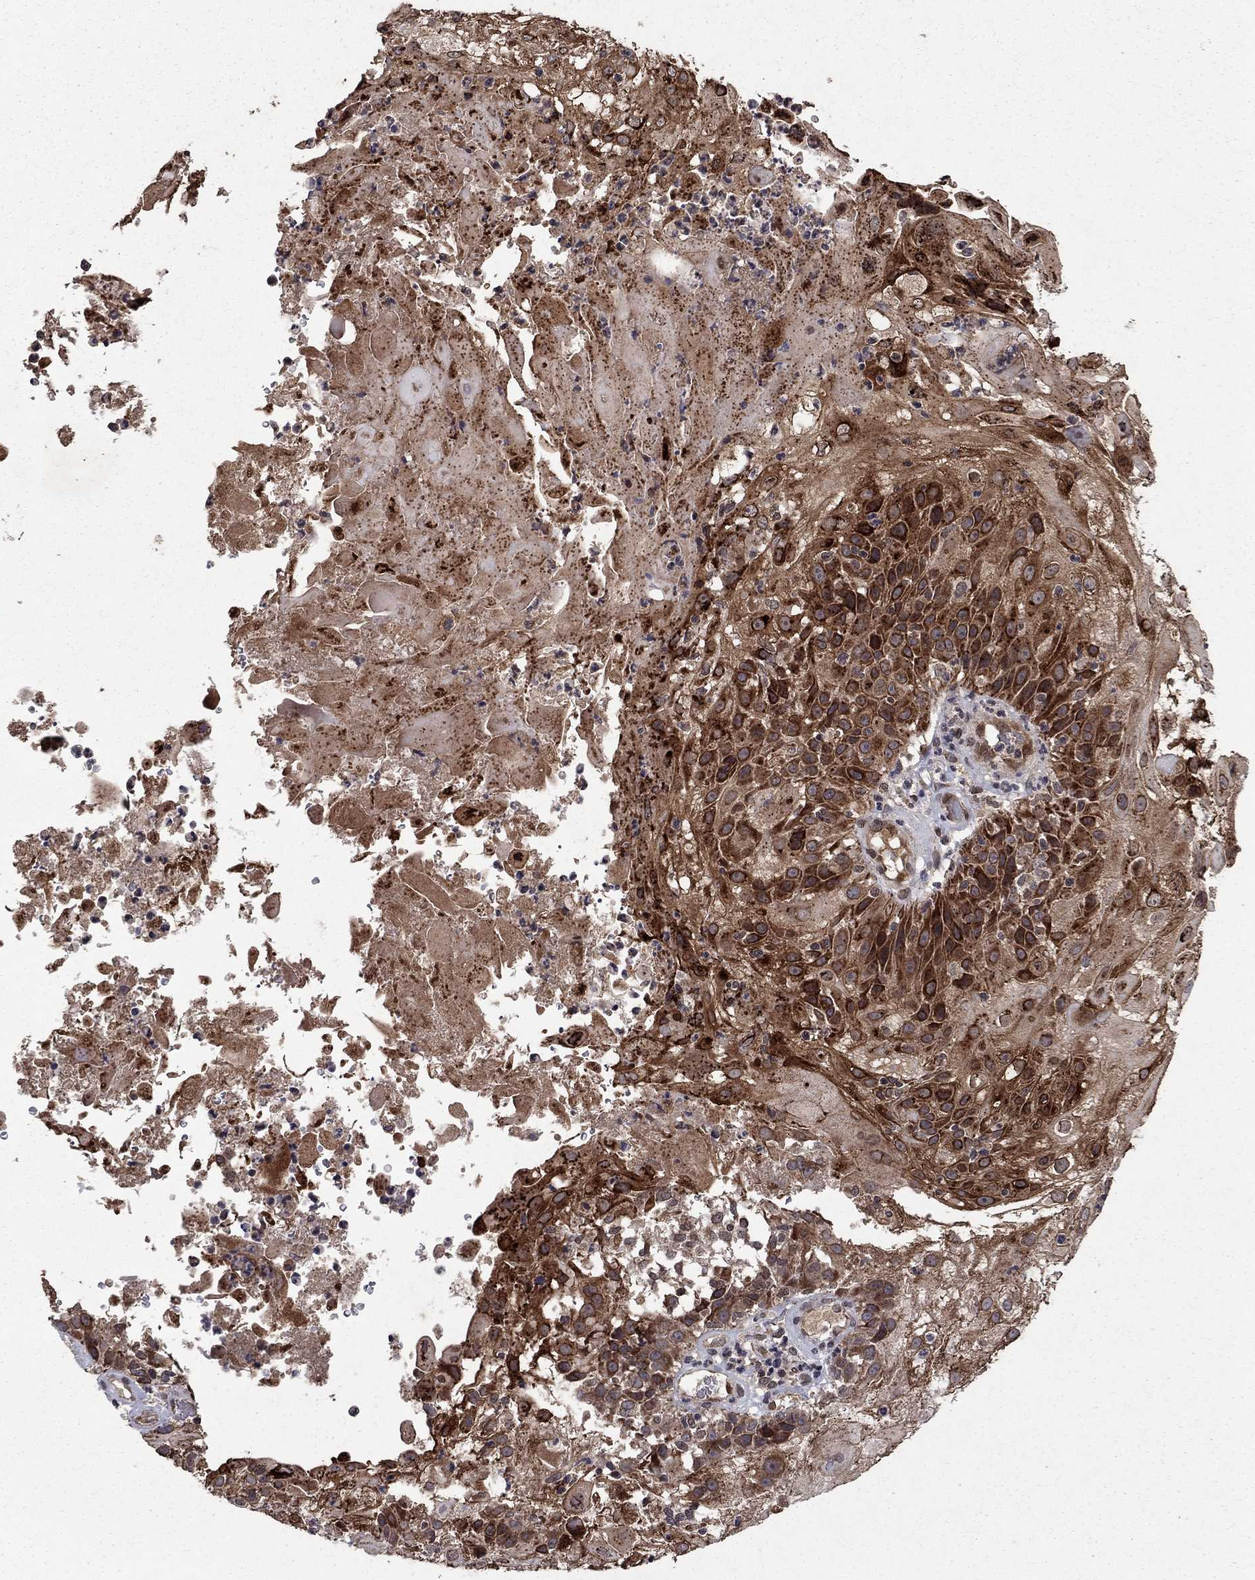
{"staining": {"intensity": "strong", "quantity": "25%-75%", "location": "cytoplasmic/membranous"}, "tissue": "skin cancer", "cell_type": "Tumor cells", "image_type": "cancer", "snomed": [{"axis": "morphology", "description": "Normal tissue, NOS"}, {"axis": "morphology", "description": "Squamous cell carcinoma, NOS"}, {"axis": "topography", "description": "Skin"}], "caption": "Immunohistochemistry (DAB (3,3'-diaminobenzidine)) staining of skin cancer (squamous cell carcinoma) displays strong cytoplasmic/membranous protein positivity in about 25%-75% of tumor cells. (DAB IHC with brightfield microscopy, high magnification).", "gene": "DHRS1", "patient": {"sex": "female", "age": 83}}